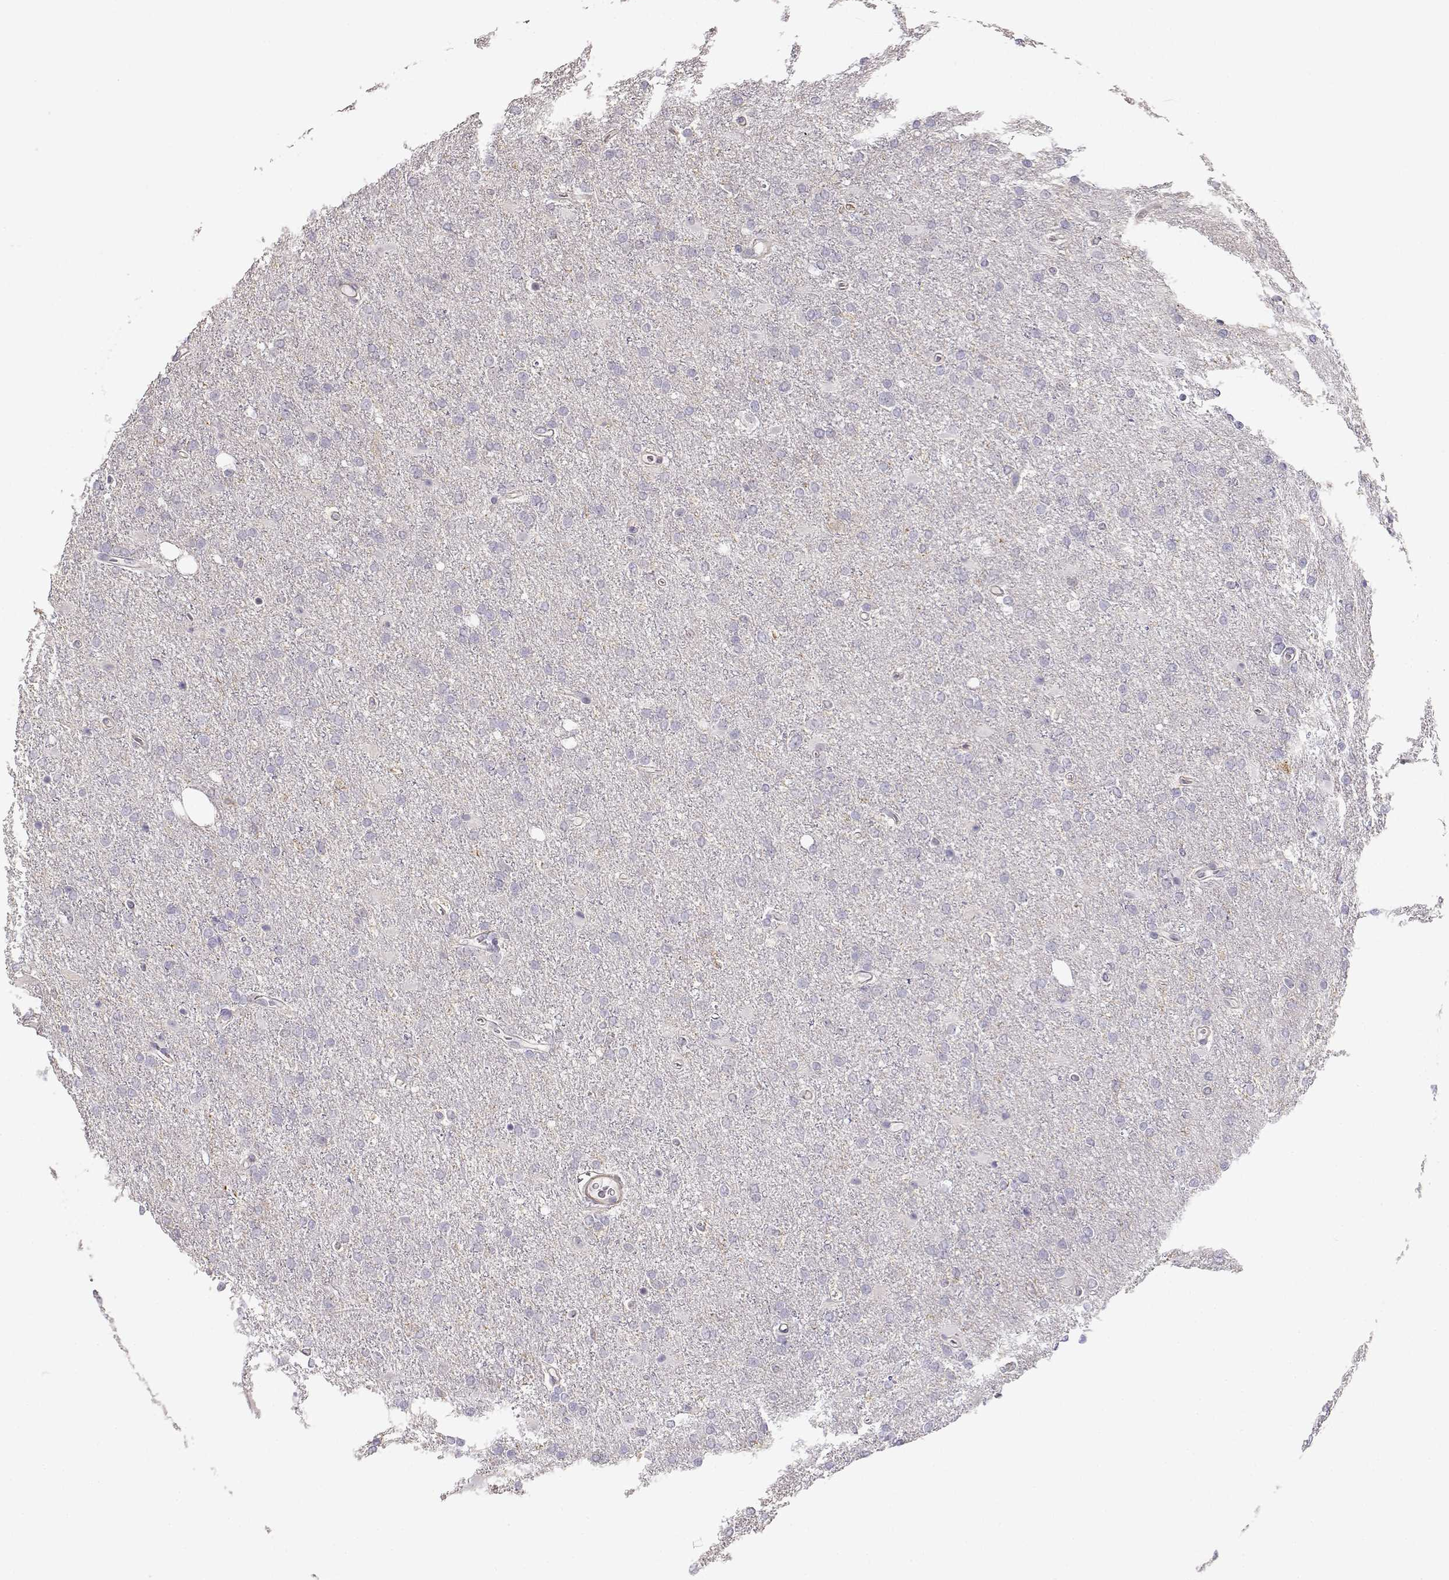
{"staining": {"intensity": "negative", "quantity": "none", "location": "none"}, "tissue": "glioma", "cell_type": "Tumor cells", "image_type": "cancer", "snomed": [{"axis": "morphology", "description": "Glioma, malignant, High grade"}, {"axis": "topography", "description": "Cerebral cortex"}], "caption": "A high-resolution histopathology image shows IHC staining of glioma, which reveals no significant positivity in tumor cells.", "gene": "DAPL1", "patient": {"sex": "male", "age": 70}}